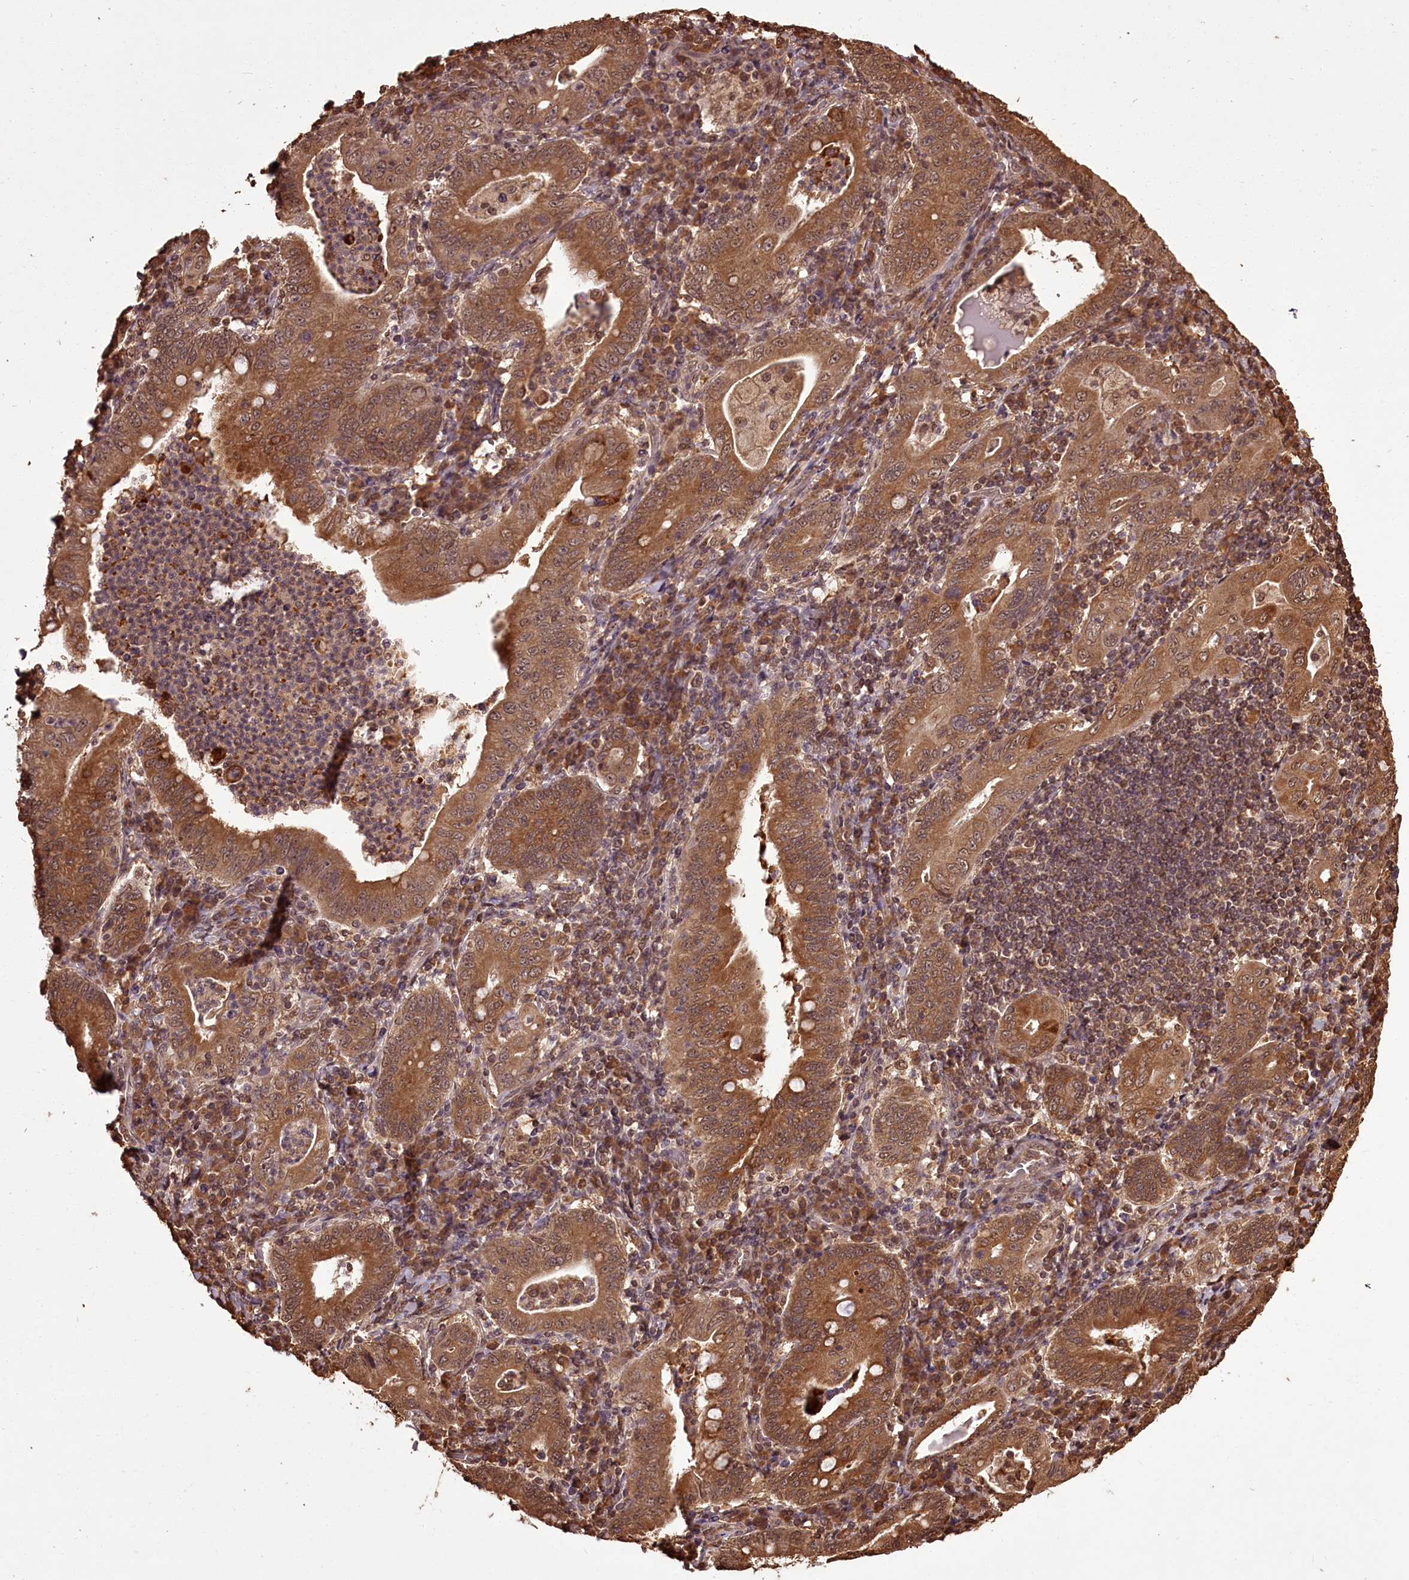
{"staining": {"intensity": "moderate", "quantity": ">75%", "location": "cytoplasmic/membranous,nuclear"}, "tissue": "stomach cancer", "cell_type": "Tumor cells", "image_type": "cancer", "snomed": [{"axis": "morphology", "description": "Normal tissue, NOS"}, {"axis": "morphology", "description": "Adenocarcinoma, NOS"}, {"axis": "topography", "description": "Esophagus"}, {"axis": "topography", "description": "Stomach, upper"}, {"axis": "topography", "description": "Peripheral nerve tissue"}], "caption": "Protein staining shows moderate cytoplasmic/membranous and nuclear positivity in about >75% of tumor cells in stomach cancer.", "gene": "NPRL2", "patient": {"sex": "male", "age": 62}}